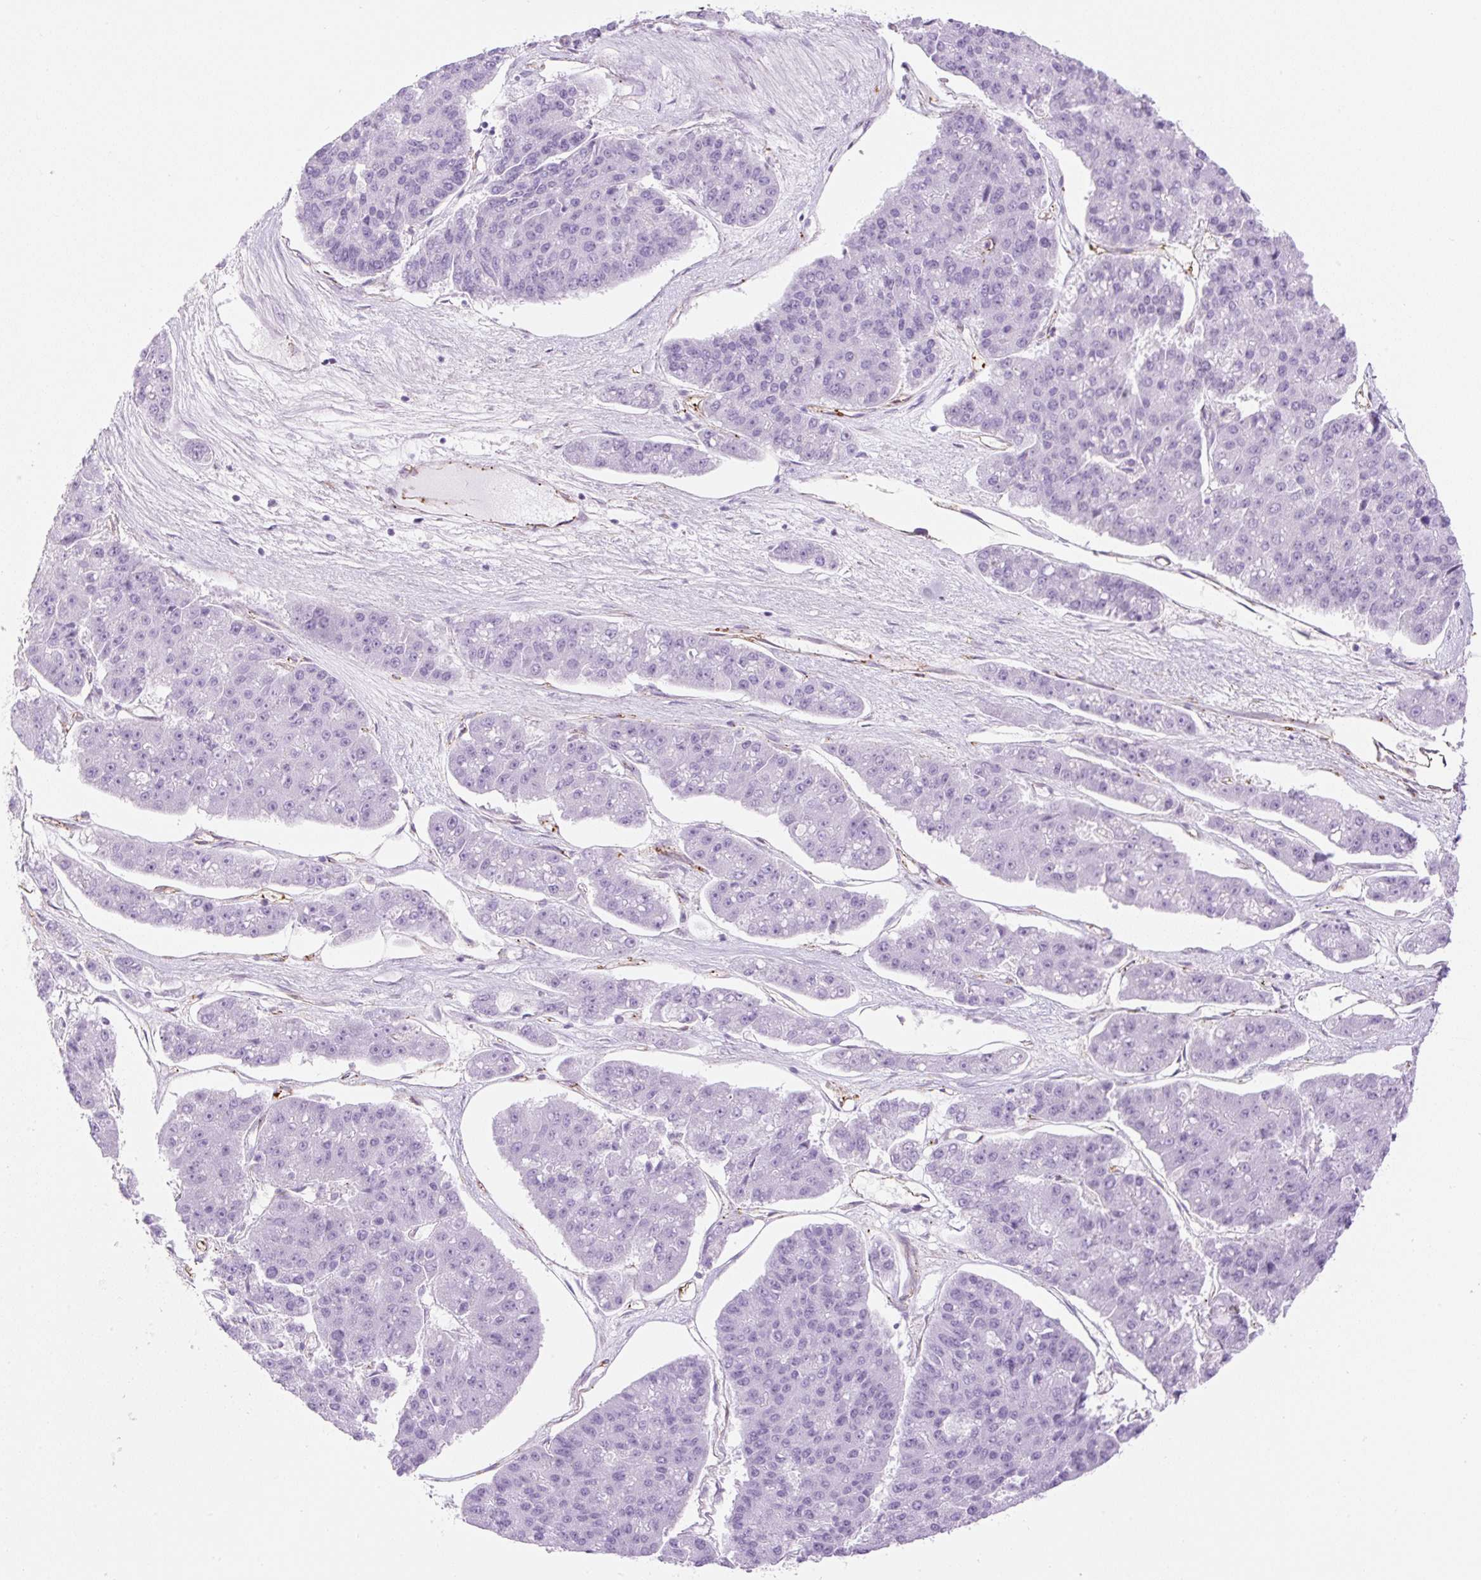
{"staining": {"intensity": "negative", "quantity": "none", "location": "none"}, "tissue": "pancreatic cancer", "cell_type": "Tumor cells", "image_type": "cancer", "snomed": [{"axis": "morphology", "description": "Adenocarcinoma, NOS"}, {"axis": "topography", "description": "Pancreas"}], "caption": "DAB immunohistochemical staining of pancreatic adenocarcinoma reveals no significant expression in tumor cells.", "gene": "EHD3", "patient": {"sex": "male", "age": 50}}